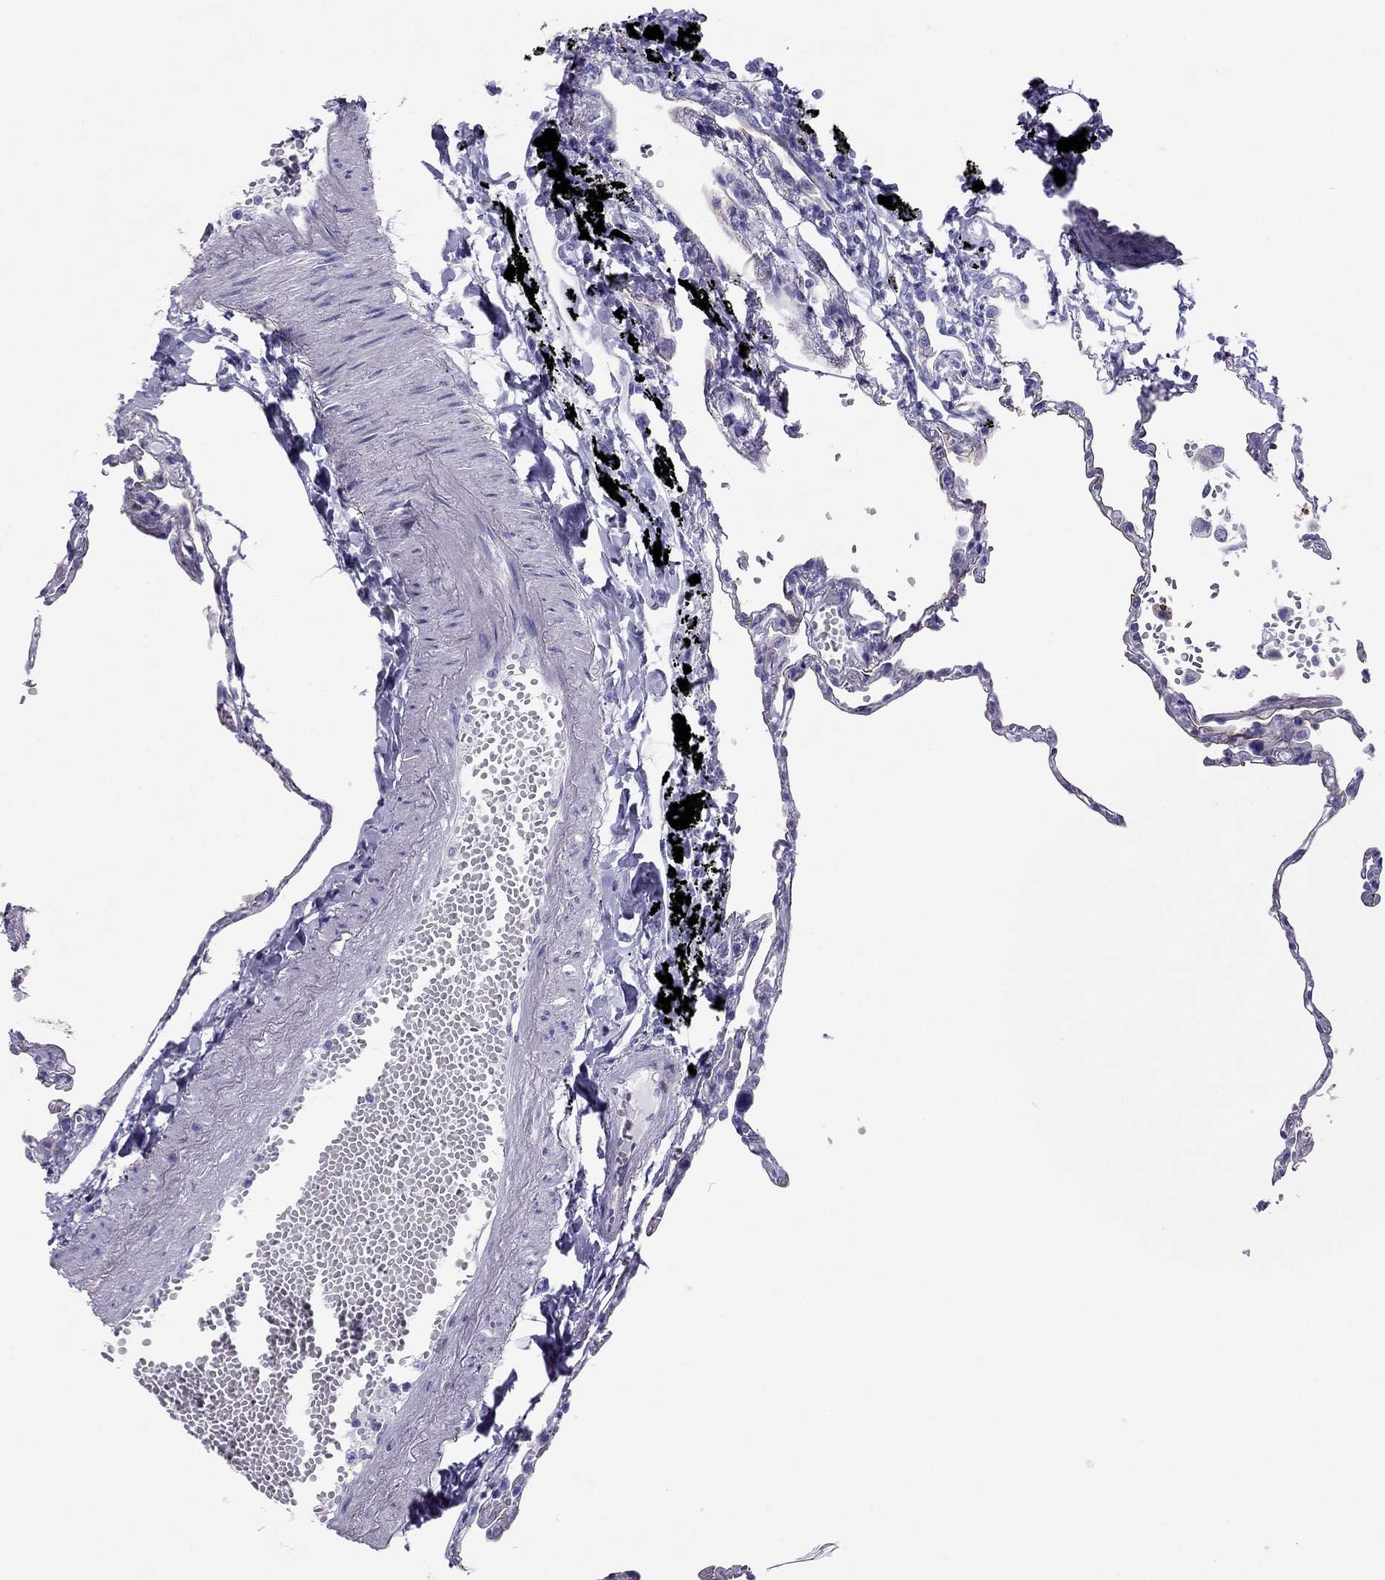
{"staining": {"intensity": "weak", "quantity": "<25%", "location": "cytoplasmic/membranous"}, "tissue": "lung", "cell_type": "Alveolar cells", "image_type": "normal", "snomed": [{"axis": "morphology", "description": "Normal tissue, NOS"}, {"axis": "topography", "description": "Lung"}], "caption": "This is a micrograph of IHC staining of benign lung, which shows no staining in alveolar cells.", "gene": "PDE6A", "patient": {"sex": "male", "age": 78}}